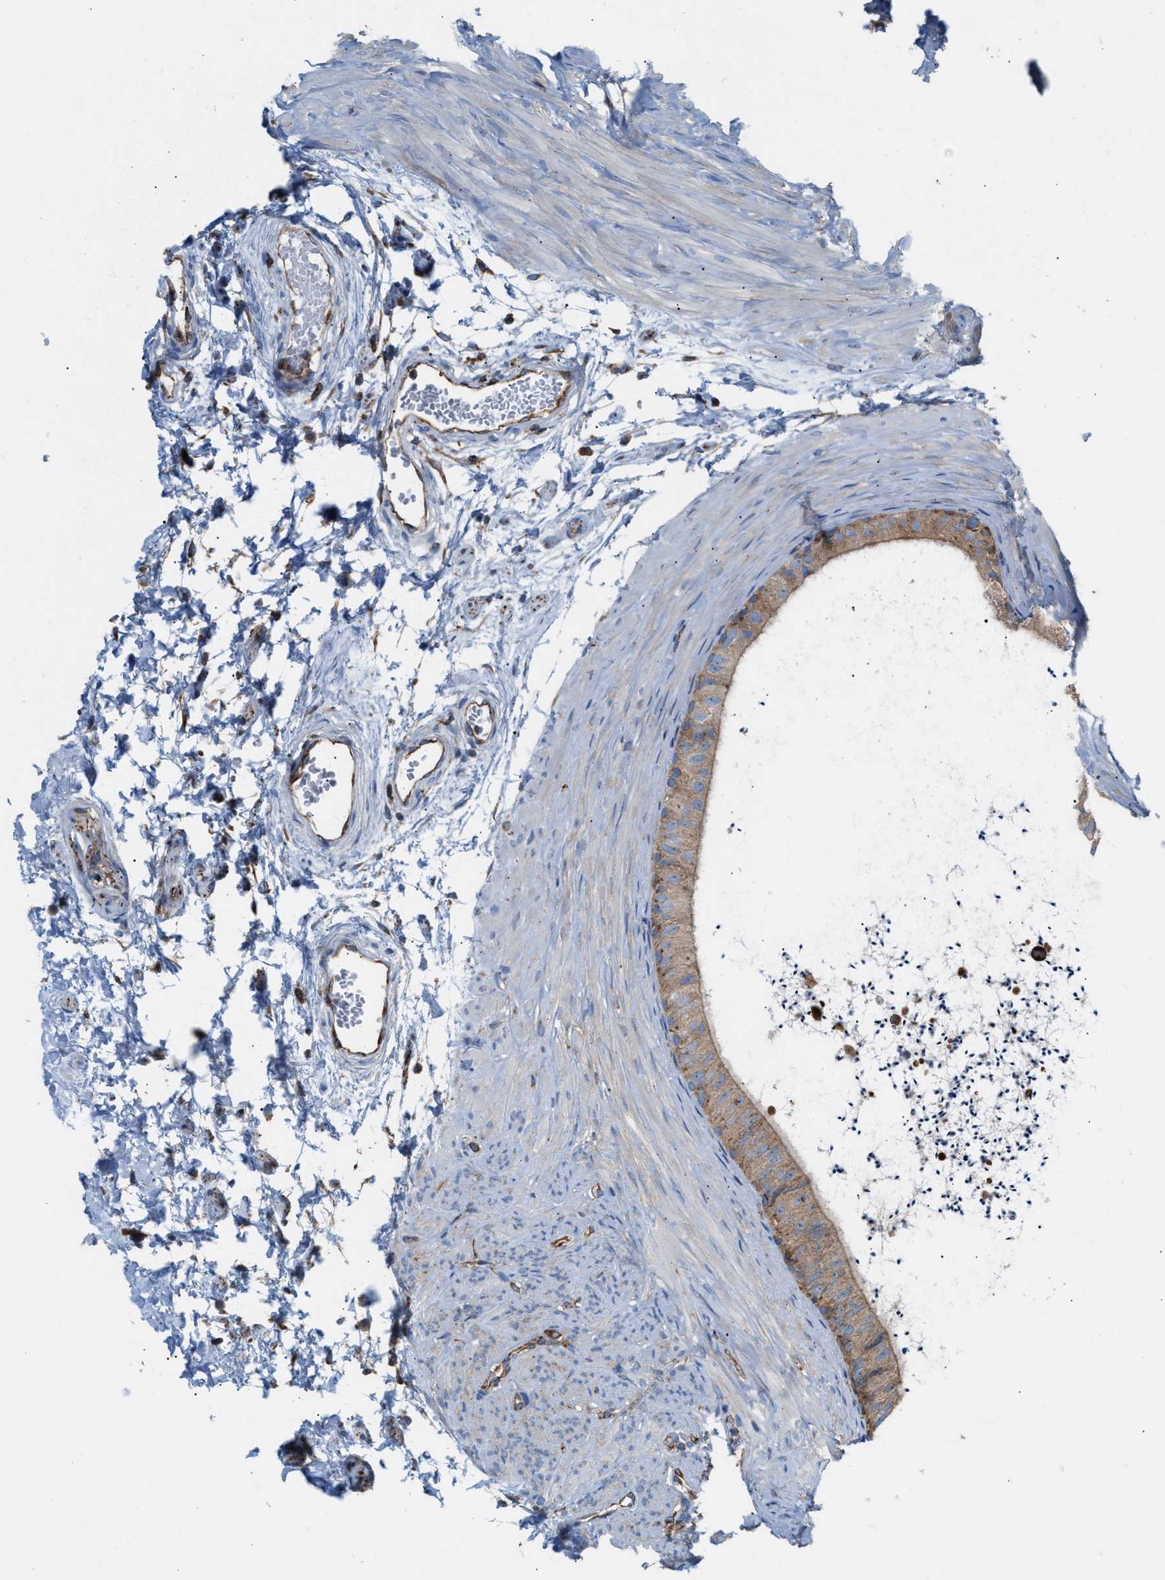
{"staining": {"intensity": "moderate", "quantity": ">75%", "location": "cytoplasmic/membranous"}, "tissue": "epididymis", "cell_type": "Glandular cells", "image_type": "normal", "snomed": [{"axis": "morphology", "description": "Normal tissue, NOS"}, {"axis": "topography", "description": "Epididymis"}], "caption": "This is a photomicrograph of immunohistochemistry (IHC) staining of normal epididymis, which shows moderate positivity in the cytoplasmic/membranous of glandular cells.", "gene": "TBC1D15", "patient": {"sex": "male", "age": 56}}